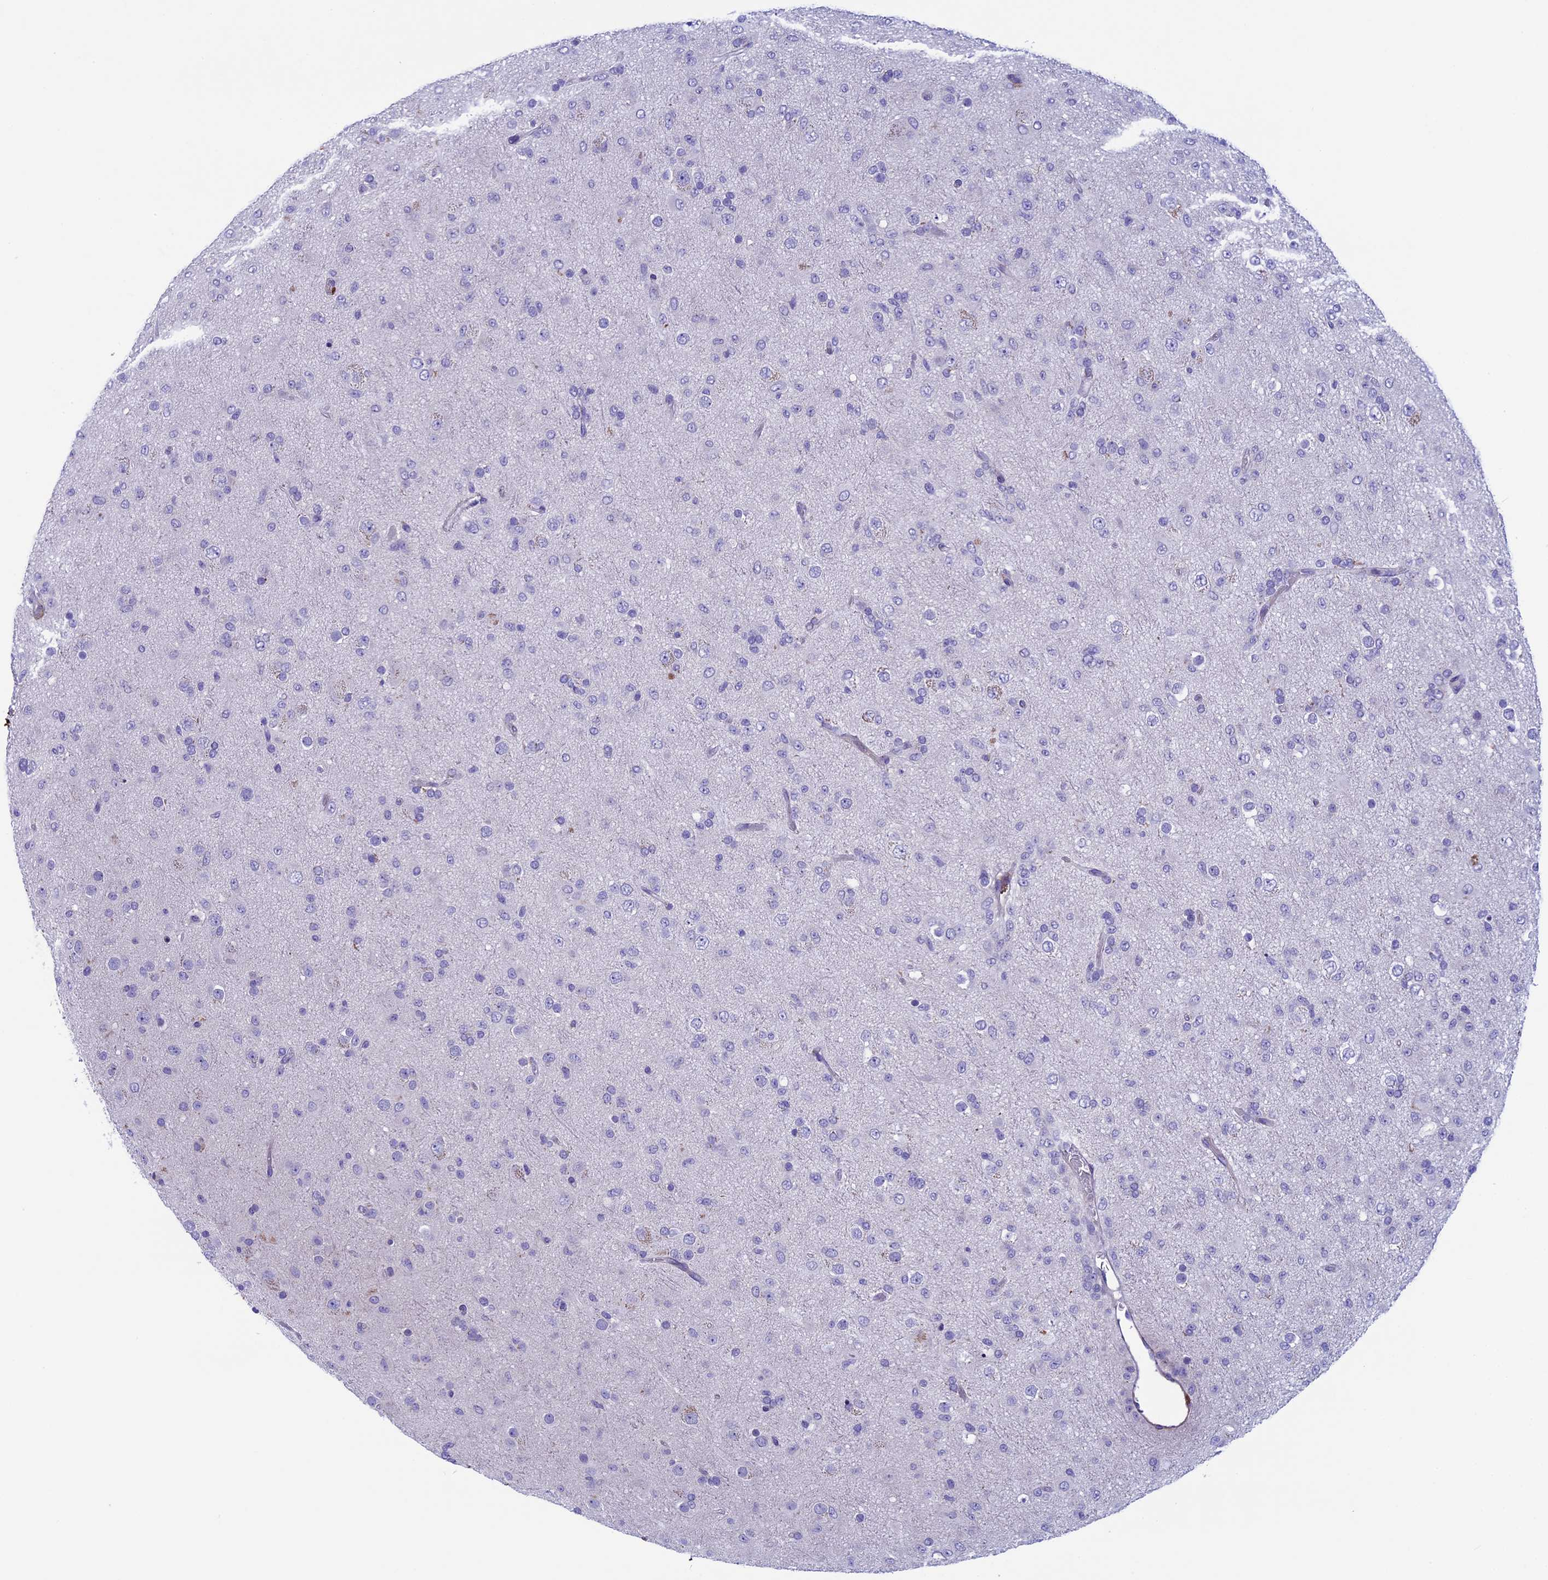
{"staining": {"intensity": "negative", "quantity": "none", "location": "none"}, "tissue": "glioma", "cell_type": "Tumor cells", "image_type": "cancer", "snomed": [{"axis": "morphology", "description": "Glioma, malignant, Low grade"}, {"axis": "topography", "description": "Brain"}], "caption": "Immunohistochemical staining of glioma demonstrates no significant staining in tumor cells.", "gene": "LOXL1", "patient": {"sex": "male", "age": 65}}